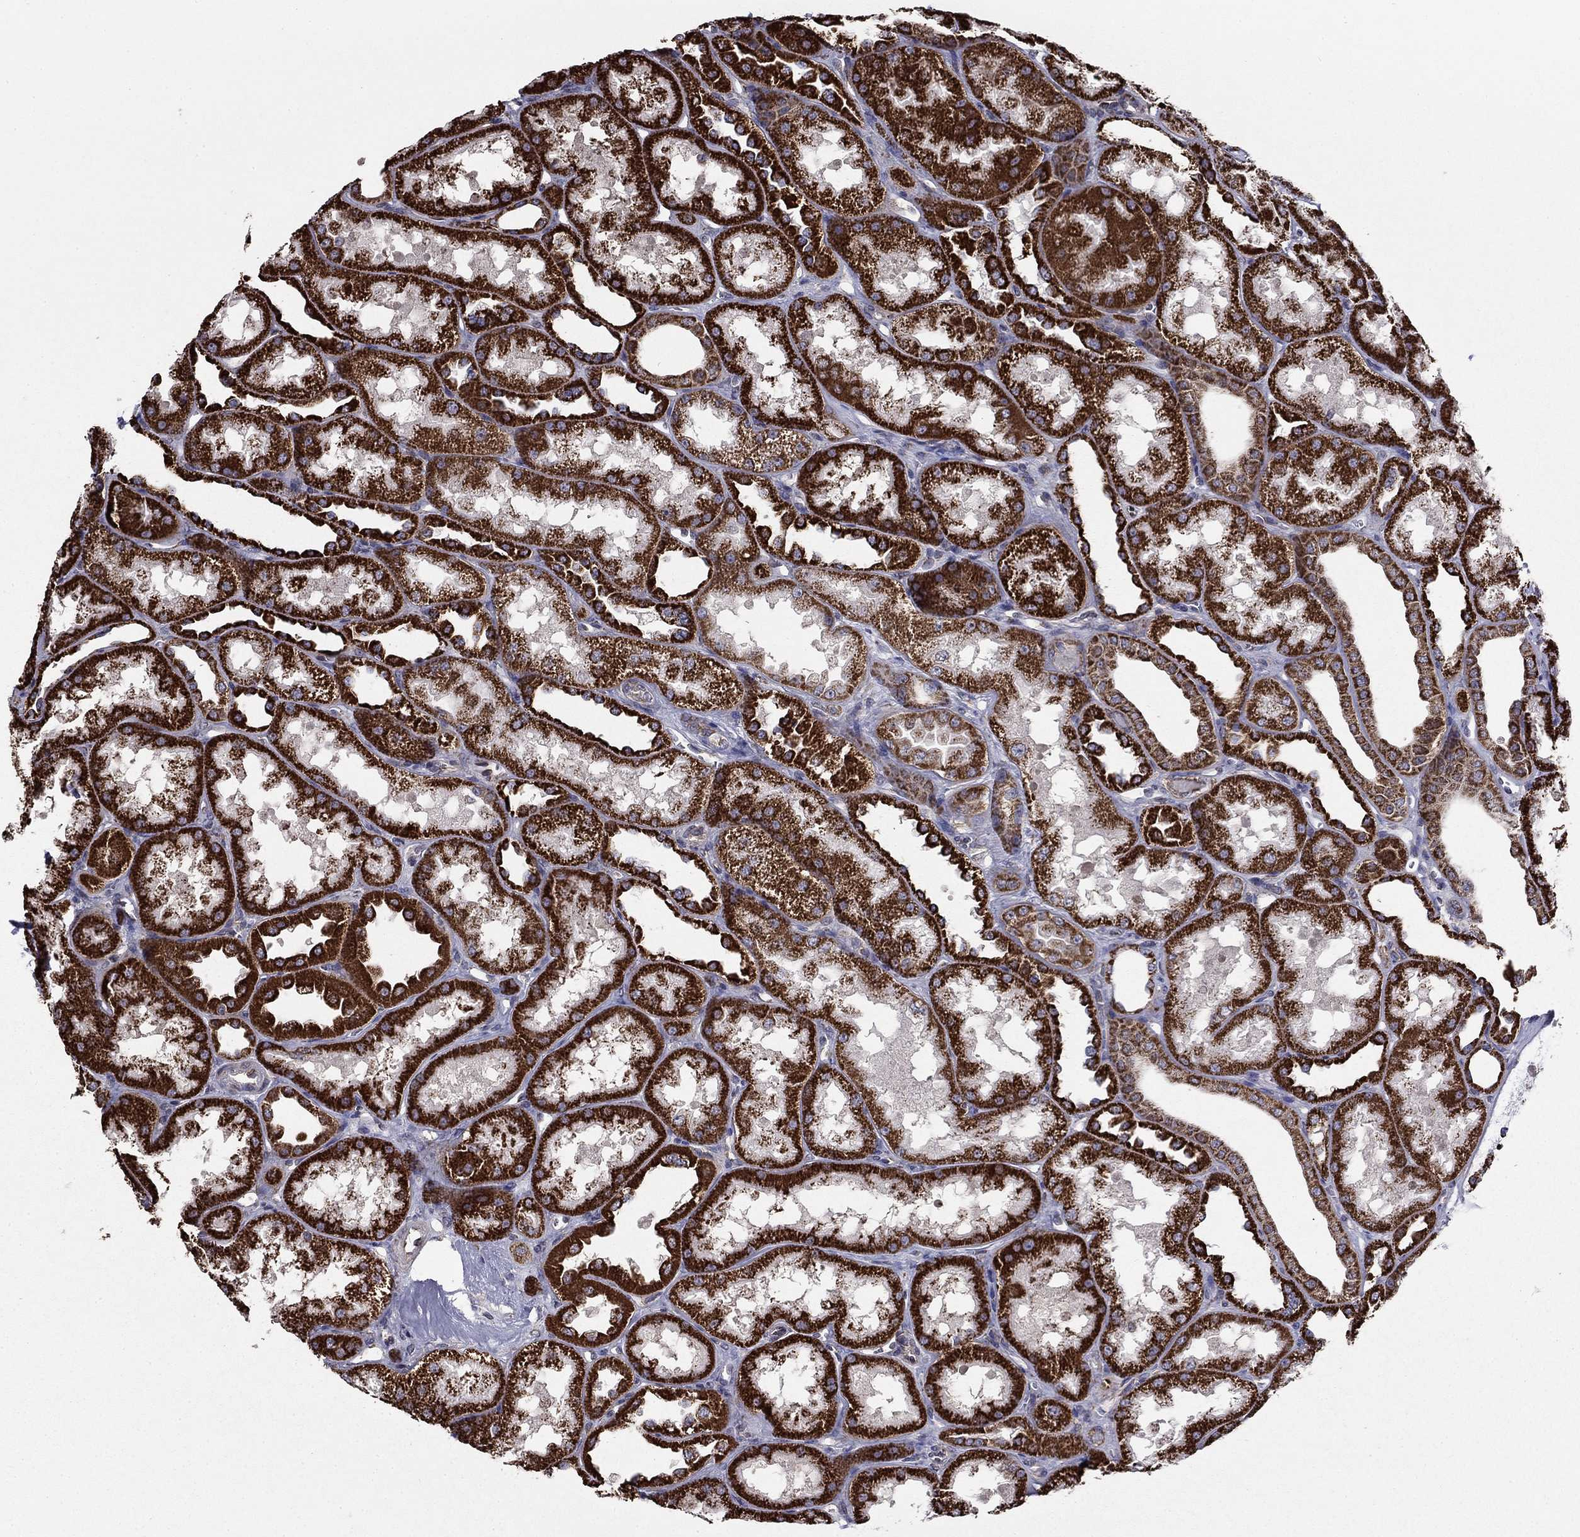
{"staining": {"intensity": "negative", "quantity": "none", "location": "none"}, "tissue": "kidney", "cell_type": "Cells in glomeruli", "image_type": "normal", "snomed": [{"axis": "morphology", "description": "Normal tissue, NOS"}, {"axis": "topography", "description": "Kidney"}], "caption": "High power microscopy photomicrograph of an IHC image of unremarkable kidney, revealing no significant staining in cells in glomeruli. (DAB IHC with hematoxylin counter stain).", "gene": "NKIRAS1", "patient": {"sex": "male", "age": 61}}